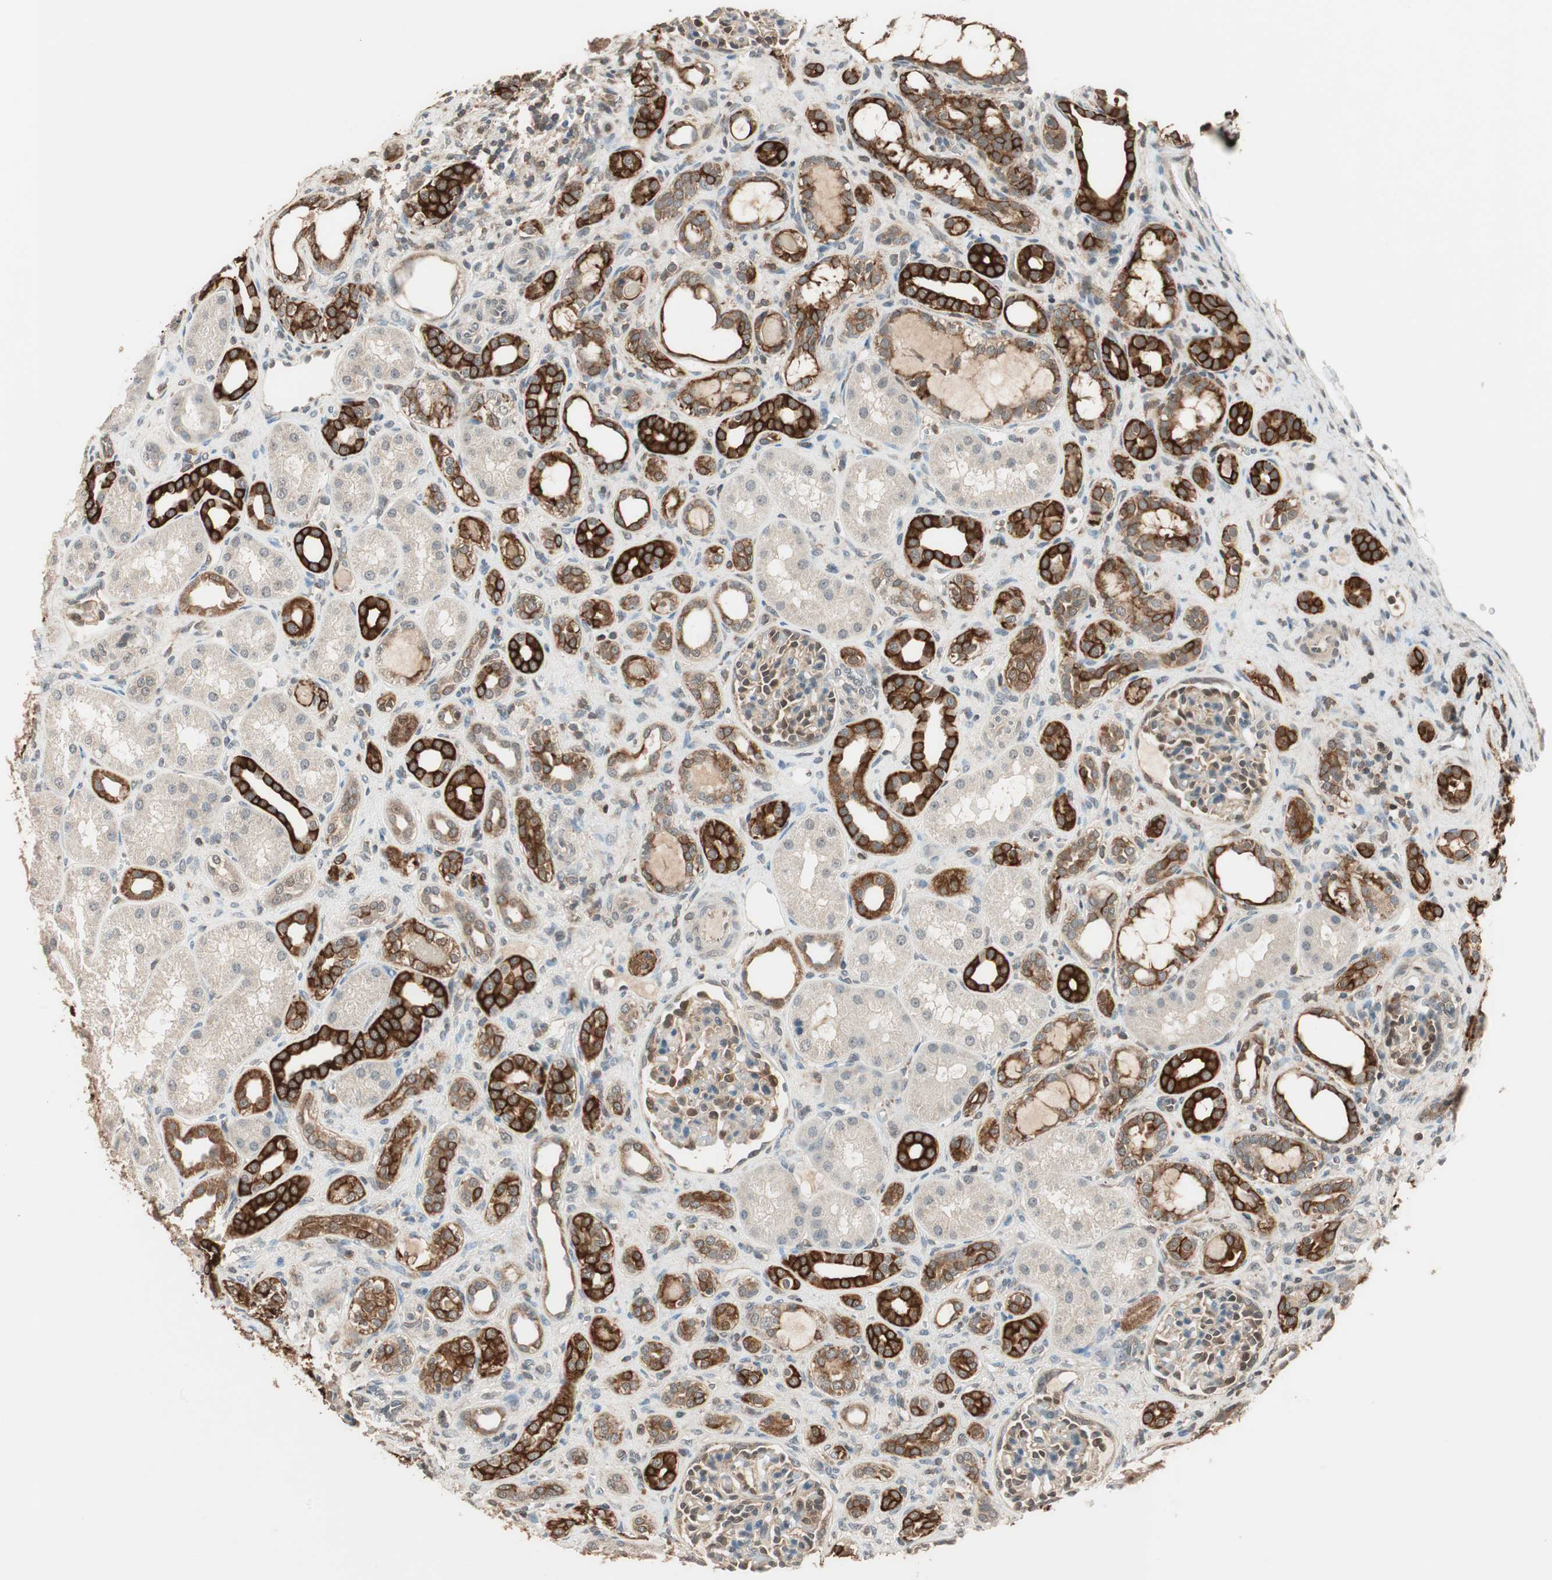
{"staining": {"intensity": "weak", "quantity": "<25%", "location": "cytoplasmic/membranous"}, "tissue": "kidney", "cell_type": "Cells in glomeruli", "image_type": "normal", "snomed": [{"axis": "morphology", "description": "Normal tissue, NOS"}, {"axis": "topography", "description": "Kidney"}], "caption": "High power microscopy micrograph of an IHC photomicrograph of benign kidney, revealing no significant staining in cells in glomeruli. (DAB immunohistochemistry, high magnification).", "gene": "TRIM21", "patient": {"sex": "male", "age": 7}}